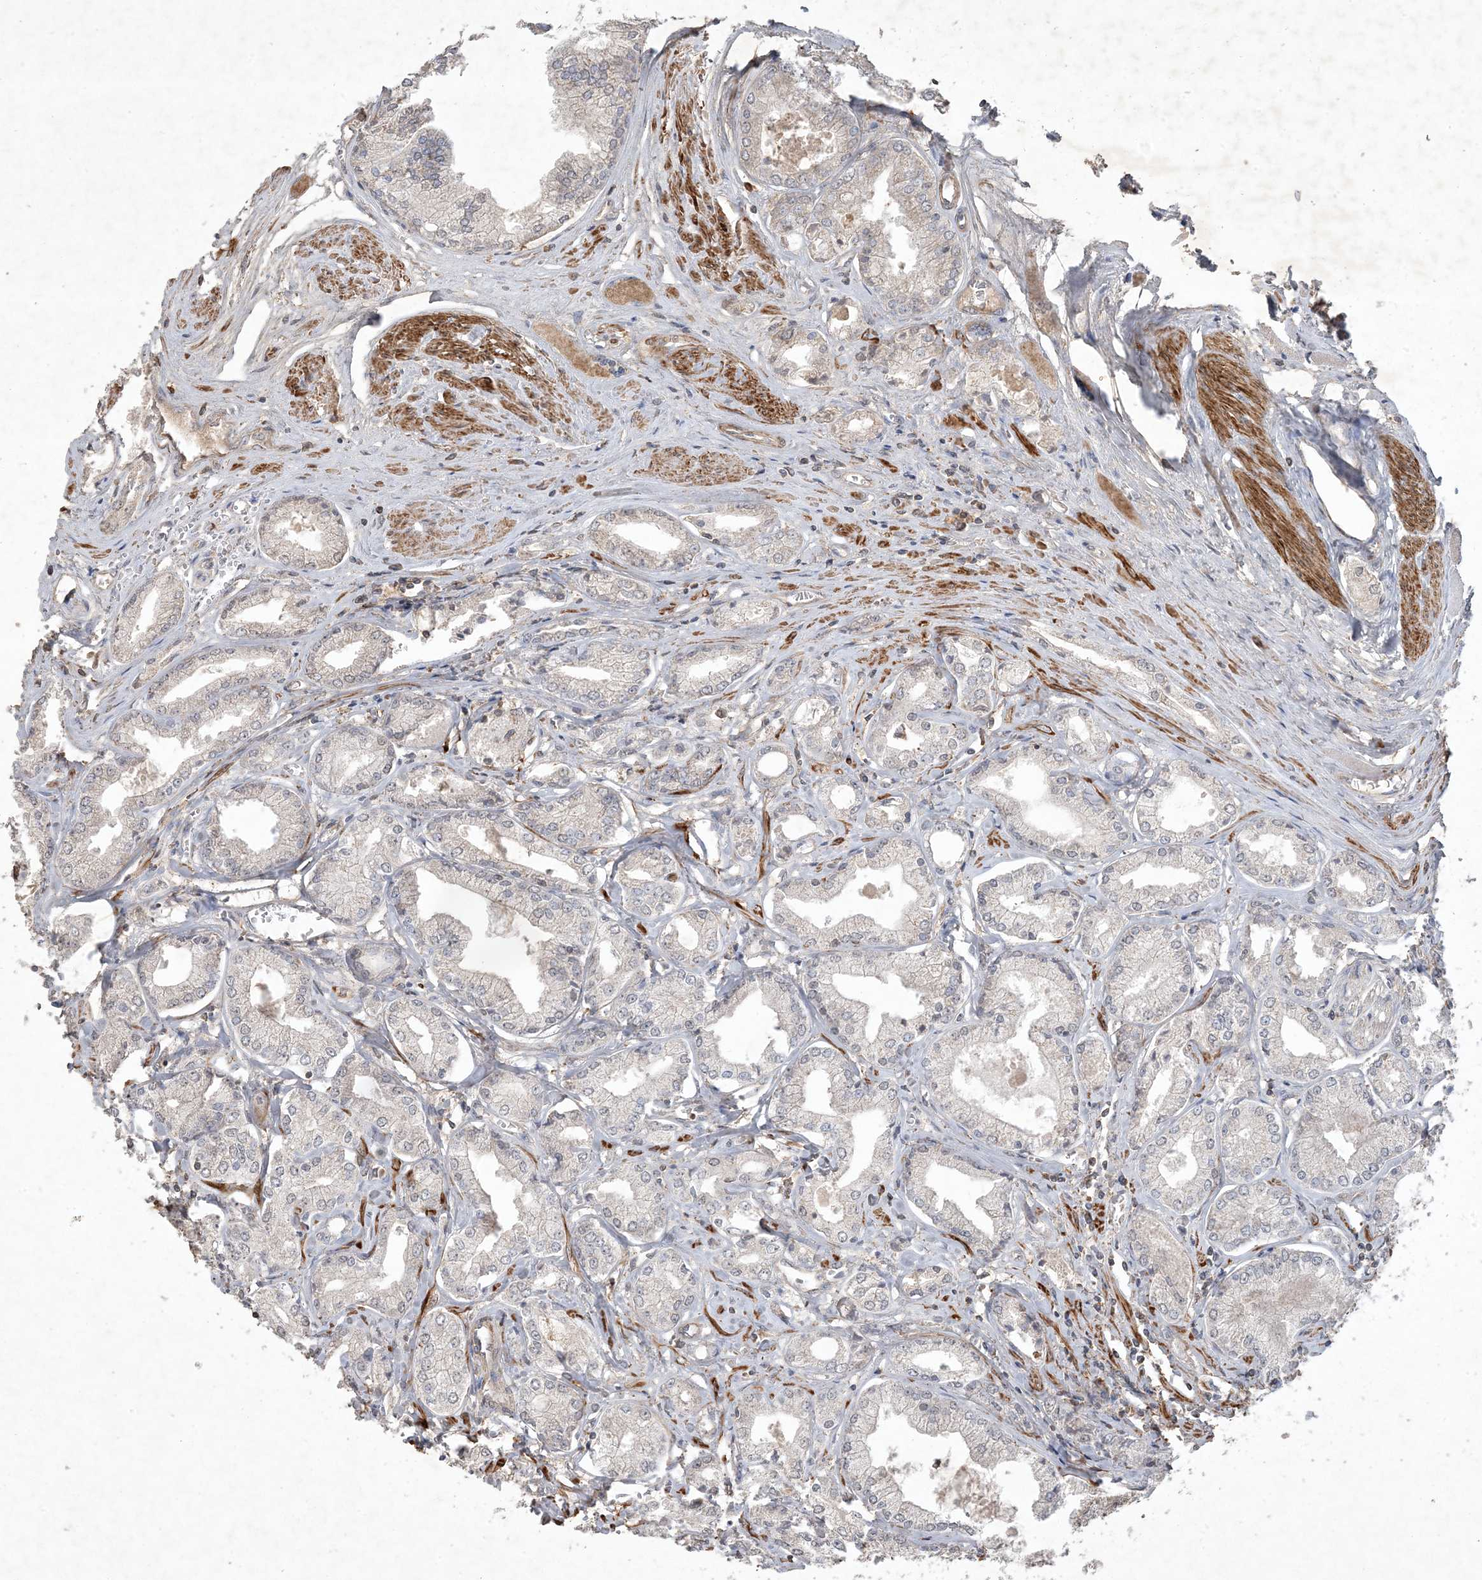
{"staining": {"intensity": "negative", "quantity": "none", "location": "none"}, "tissue": "prostate cancer", "cell_type": "Tumor cells", "image_type": "cancer", "snomed": [{"axis": "morphology", "description": "Adenocarcinoma, Low grade"}, {"axis": "topography", "description": "Prostate"}], "caption": "Immunohistochemistry (IHC) histopathology image of neoplastic tissue: prostate cancer stained with DAB shows no significant protein expression in tumor cells.", "gene": "PRRT3", "patient": {"sex": "male", "age": 60}}